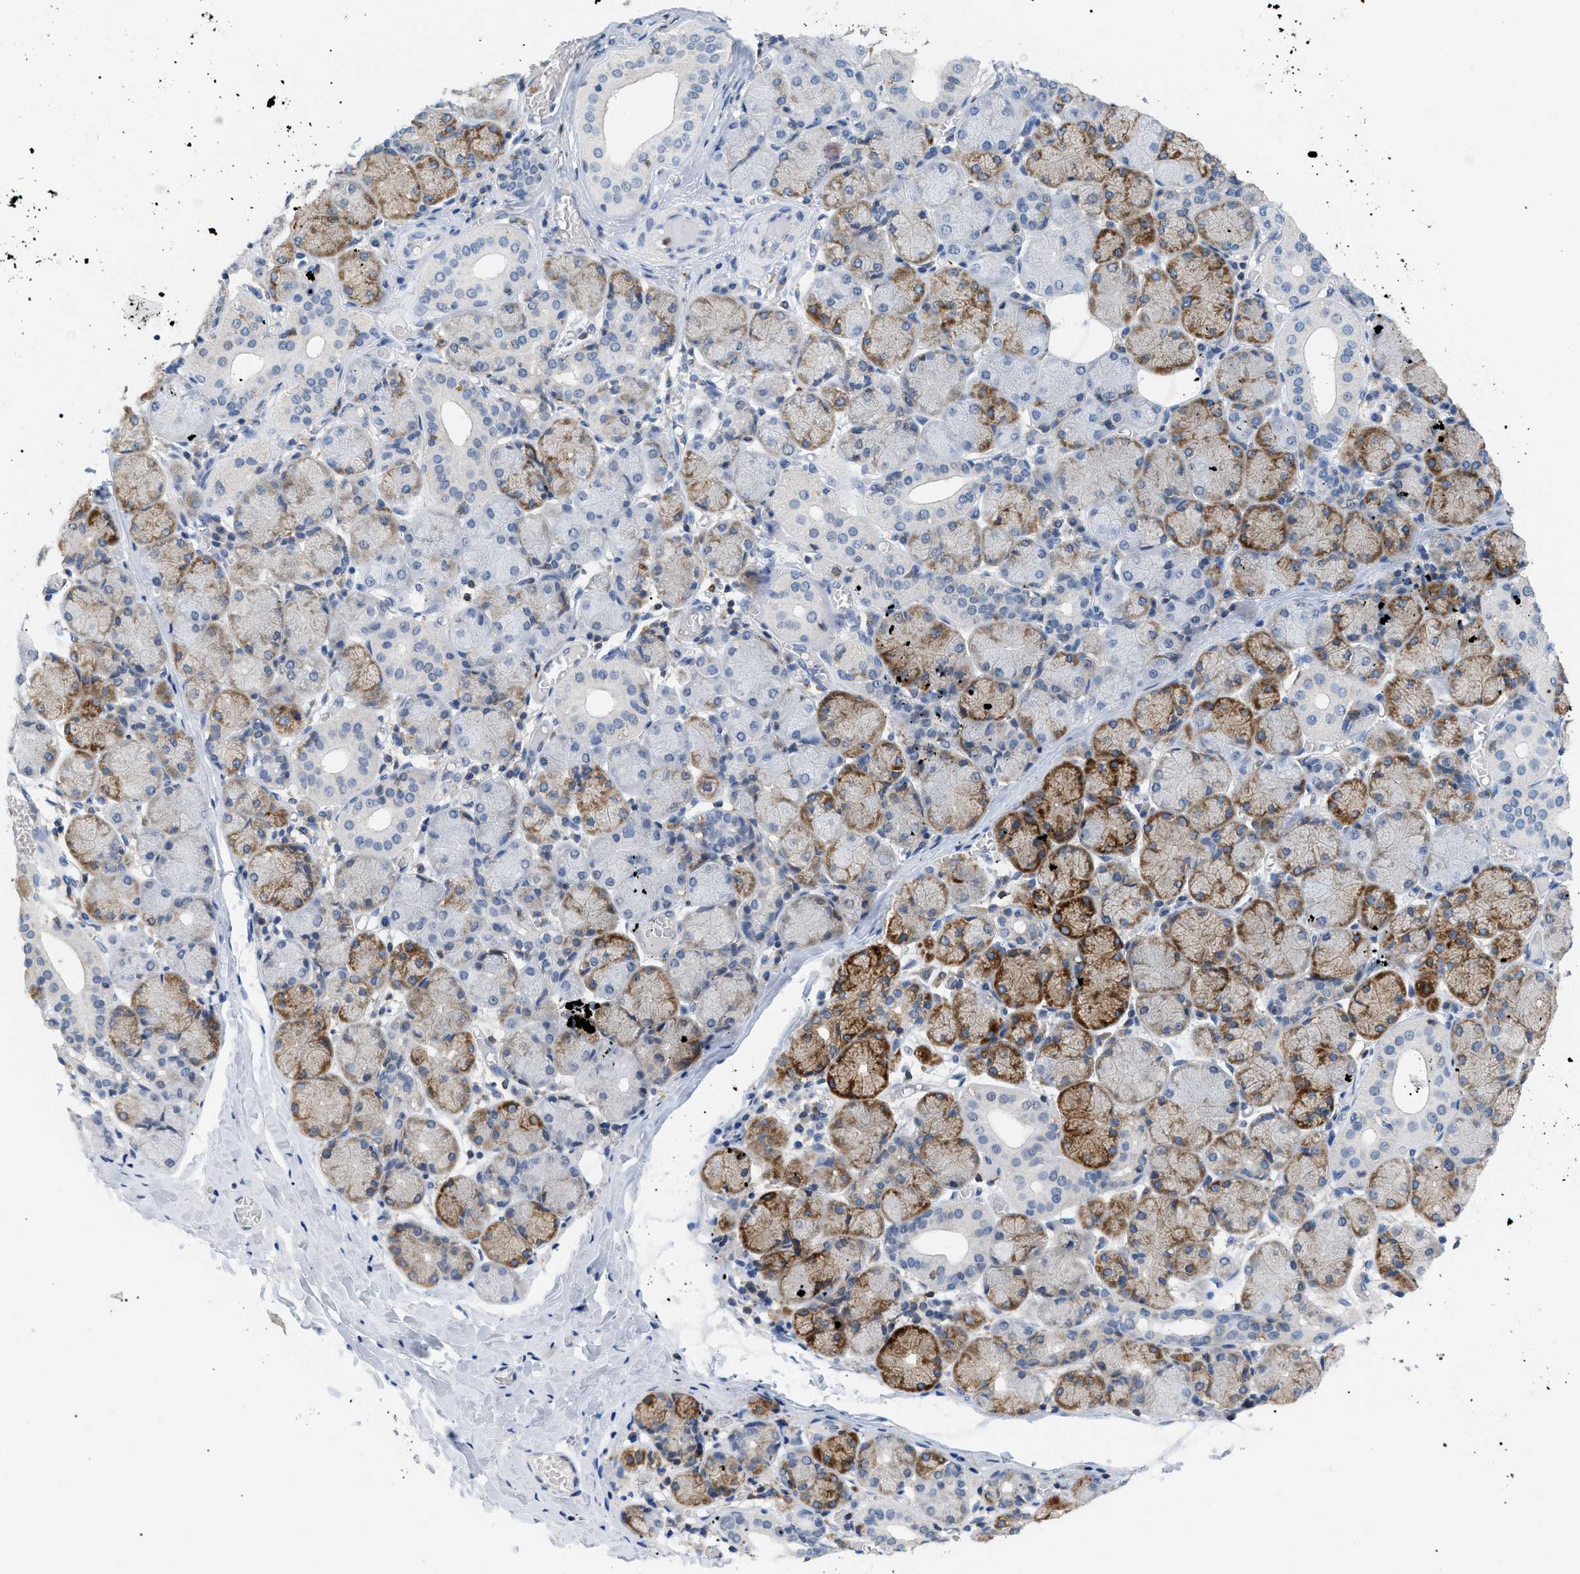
{"staining": {"intensity": "moderate", "quantity": "25%-75%", "location": "cytoplasmic/membranous"}, "tissue": "salivary gland", "cell_type": "Glandular cells", "image_type": "normal", "snomed": [{"axis": "morphology", "description": "Normal tissue, NOS"}, {"axis": "topography", "description": "Salivary gland"}], "caption": "A histopathology image of human salivary gland stained for a protein shows moderate cytoplasmic/membranous brown staining in glandular cells.", "gene": "INPP5D", "patient": {"sex": "female", "age": 24}}